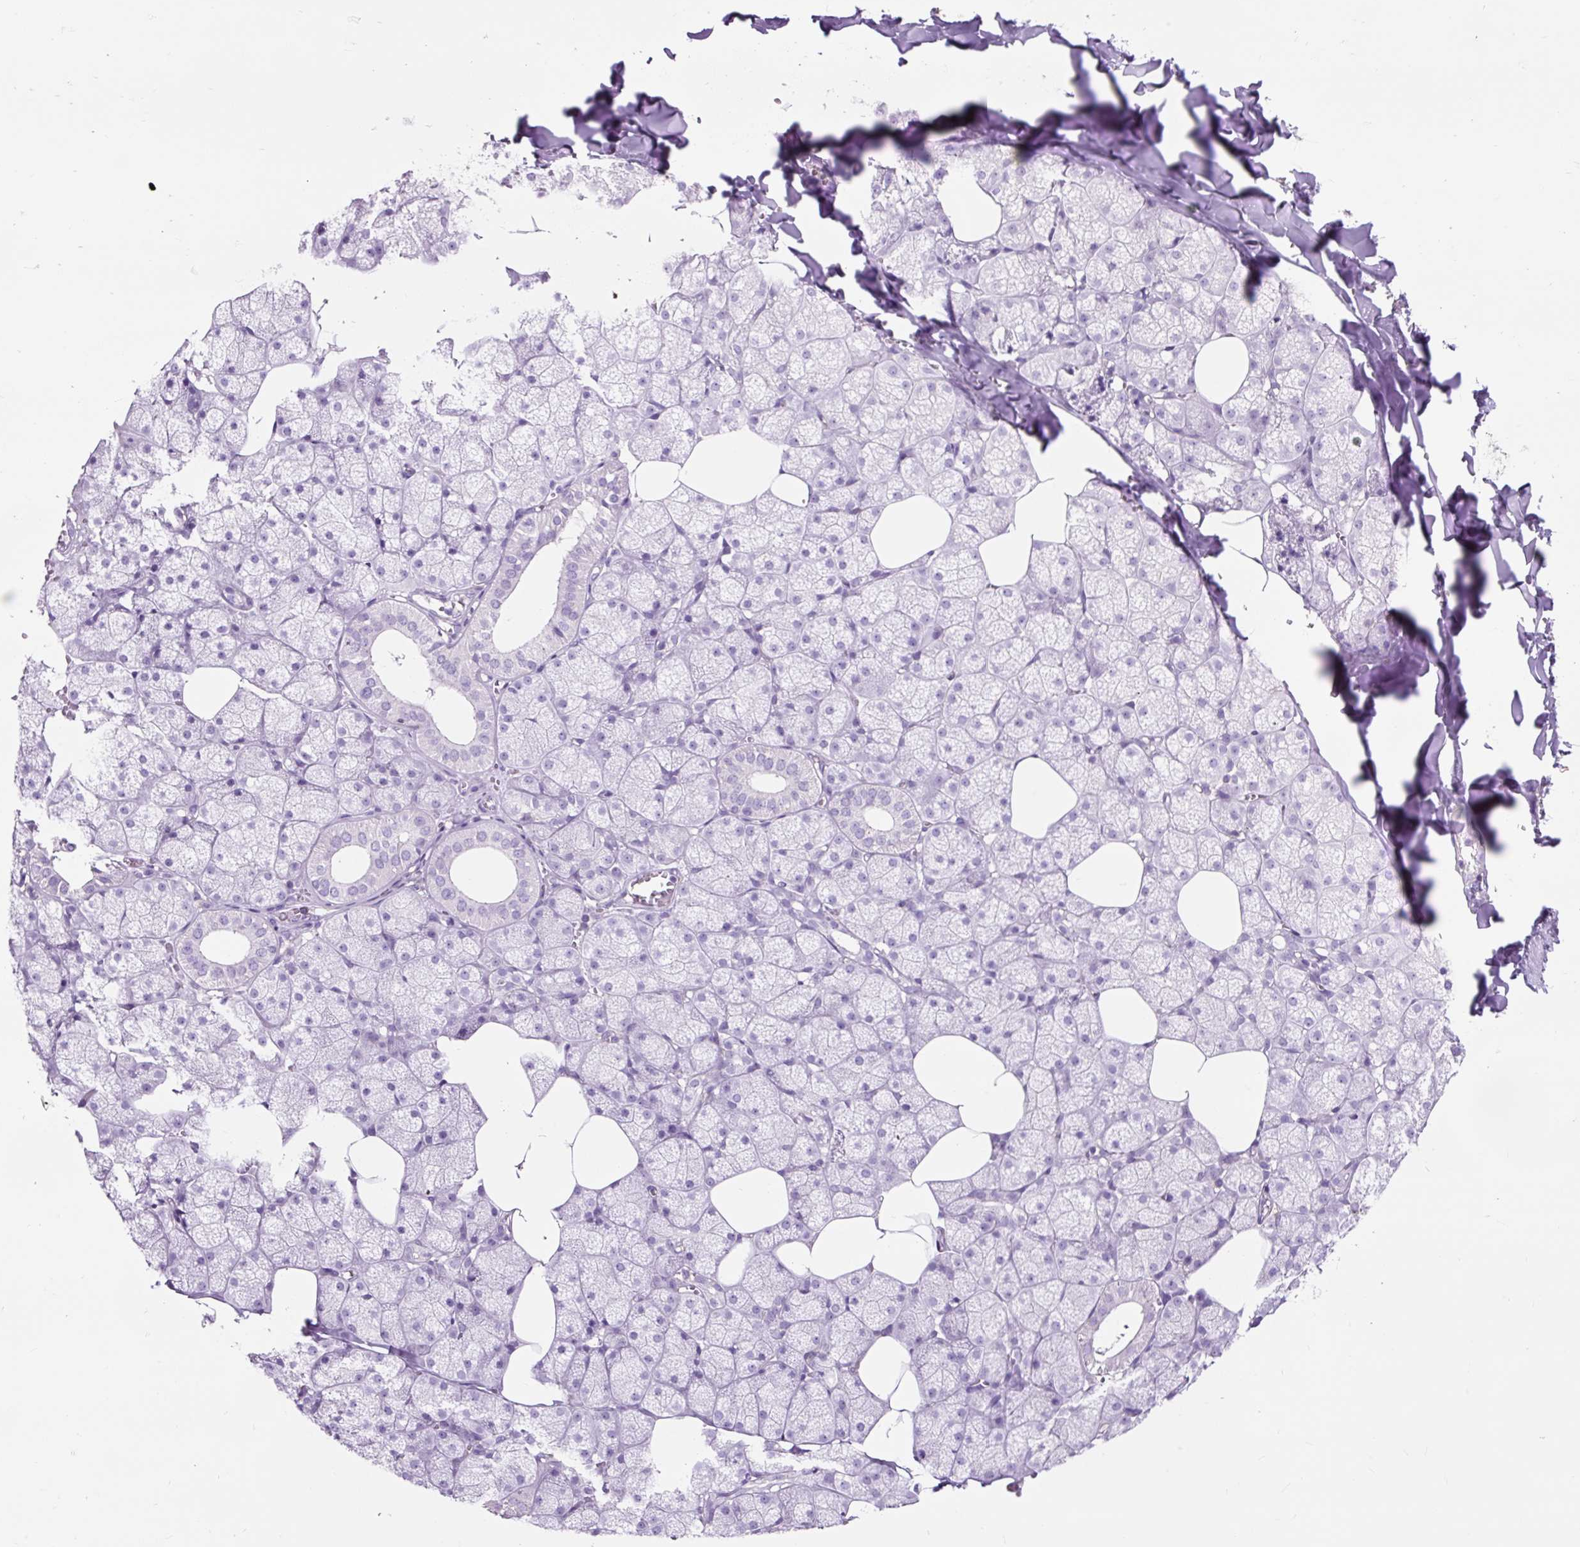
{"staining": {"intensity": "negative", "quantity": "none", "location": "none"}, "tissue": "salivary gland", "cell_type": "Glandular cells", "image_type": "normal", "snomed": [{"axis": "morphology", "description": "Normal tissue, NOS"}, {"axis": "topography", "description": "Salivary gland"}, {"axis": "topography", "description": "Peripheral nerve tissue"}], "caption": "Immunohistochemistry photomicrograph of unremarkable salivary gland stained for a protein (brown), which displays no staining in glandular cells. (Brightfield microscopy of DAB immunohistochemistry (IHC) at high magnification).", "gene": "OR10A7", "patient": {"sex": "male", "age": 38}}